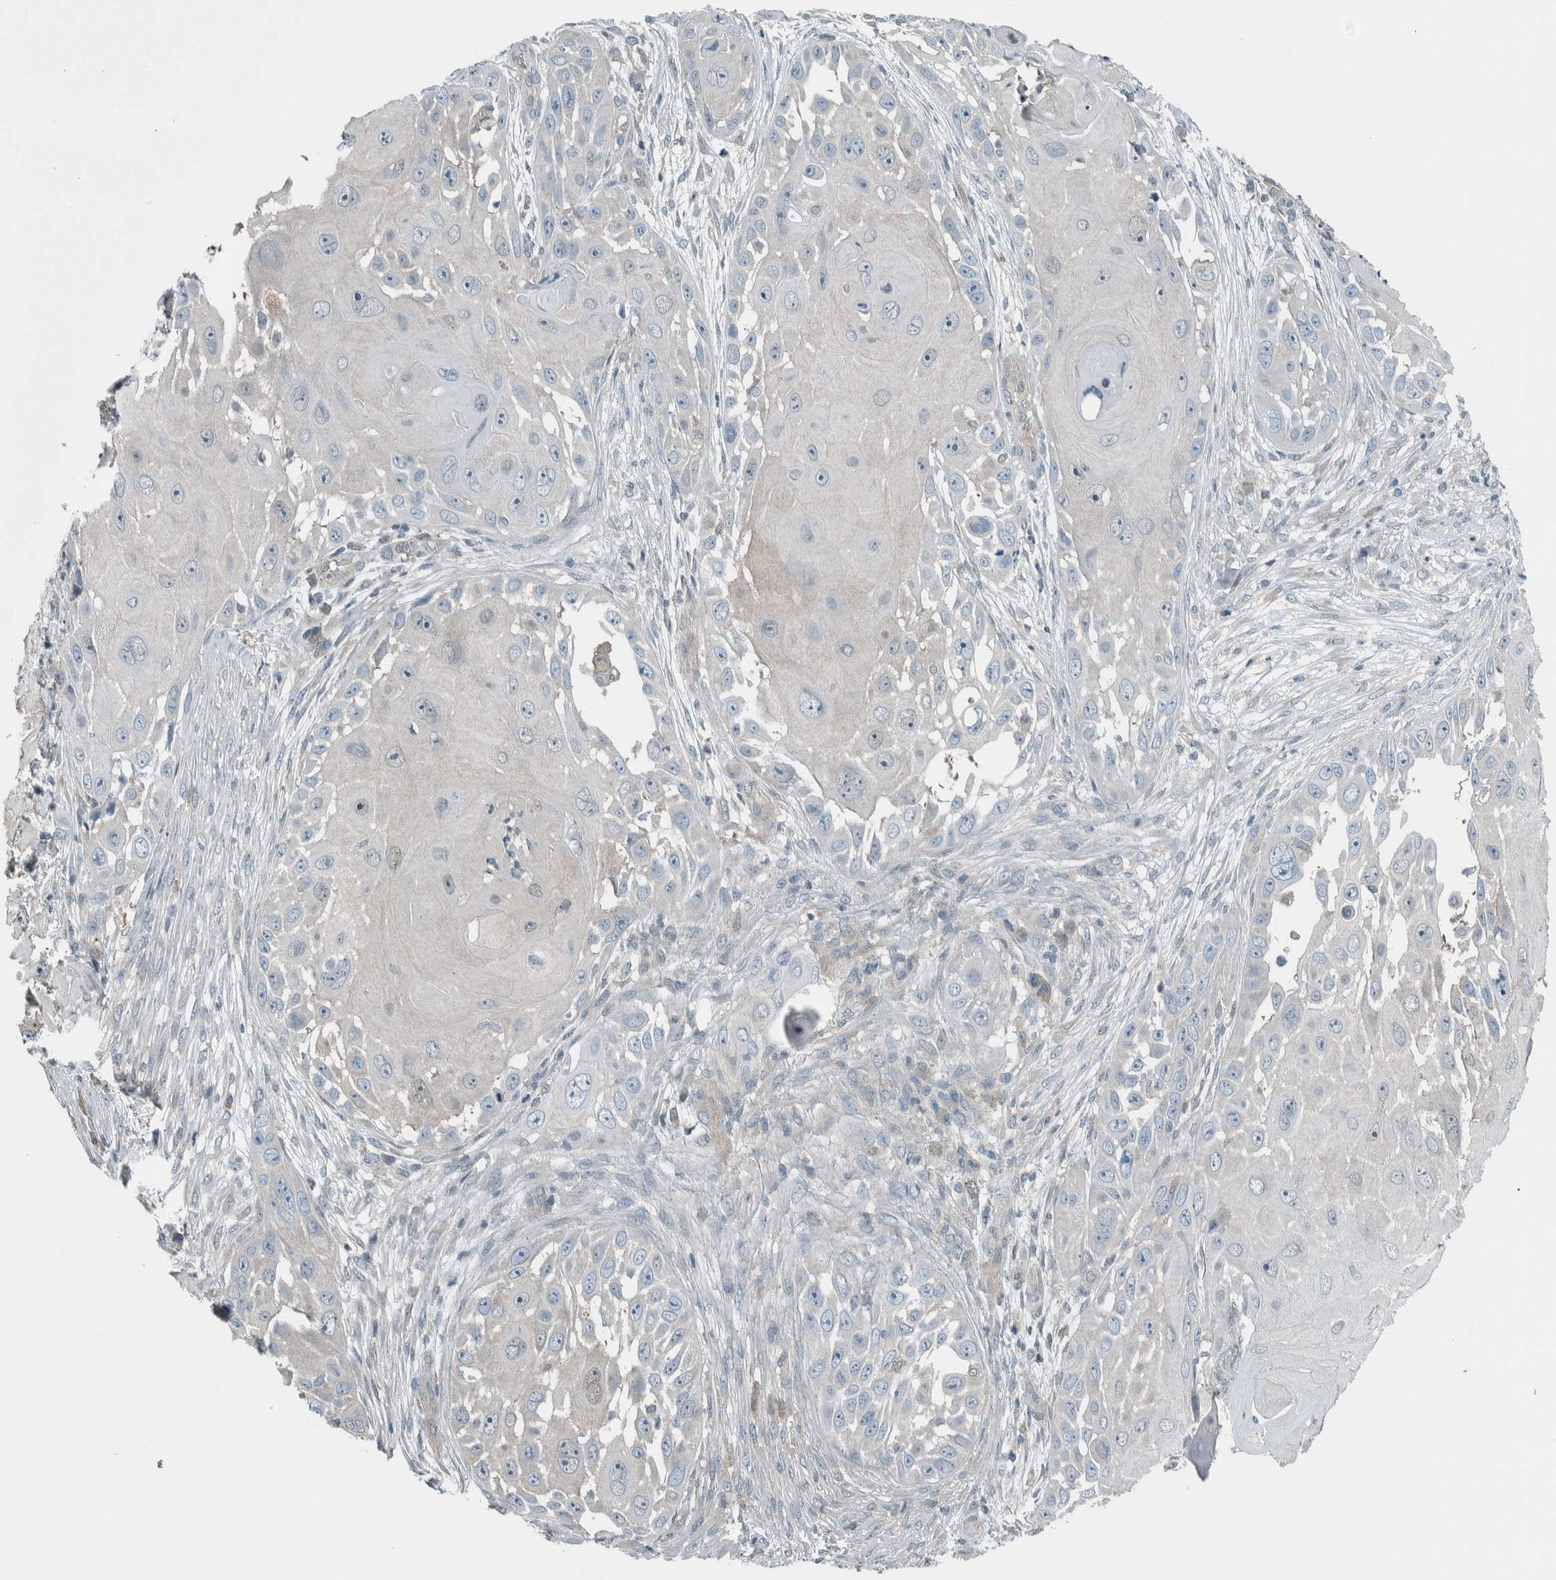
{"staining": {"intensity": "negative", "quantity": "none", "location": "none"}, "tissue": "skin cancer", "cell_type": "Tumor cells", "image_type": "cancer", "snomed": [{"axis": "morphology", "description": "Squamous cell carcinoma, NOS"}, {"axis": "topography", "description": "Skin"}], "caption": "A photomicrograph of skin cancer stained for a protein shows no brown staining in tumor cells.", "gene": "ALAD", "patient": {"sex": "female", "age": 44}}